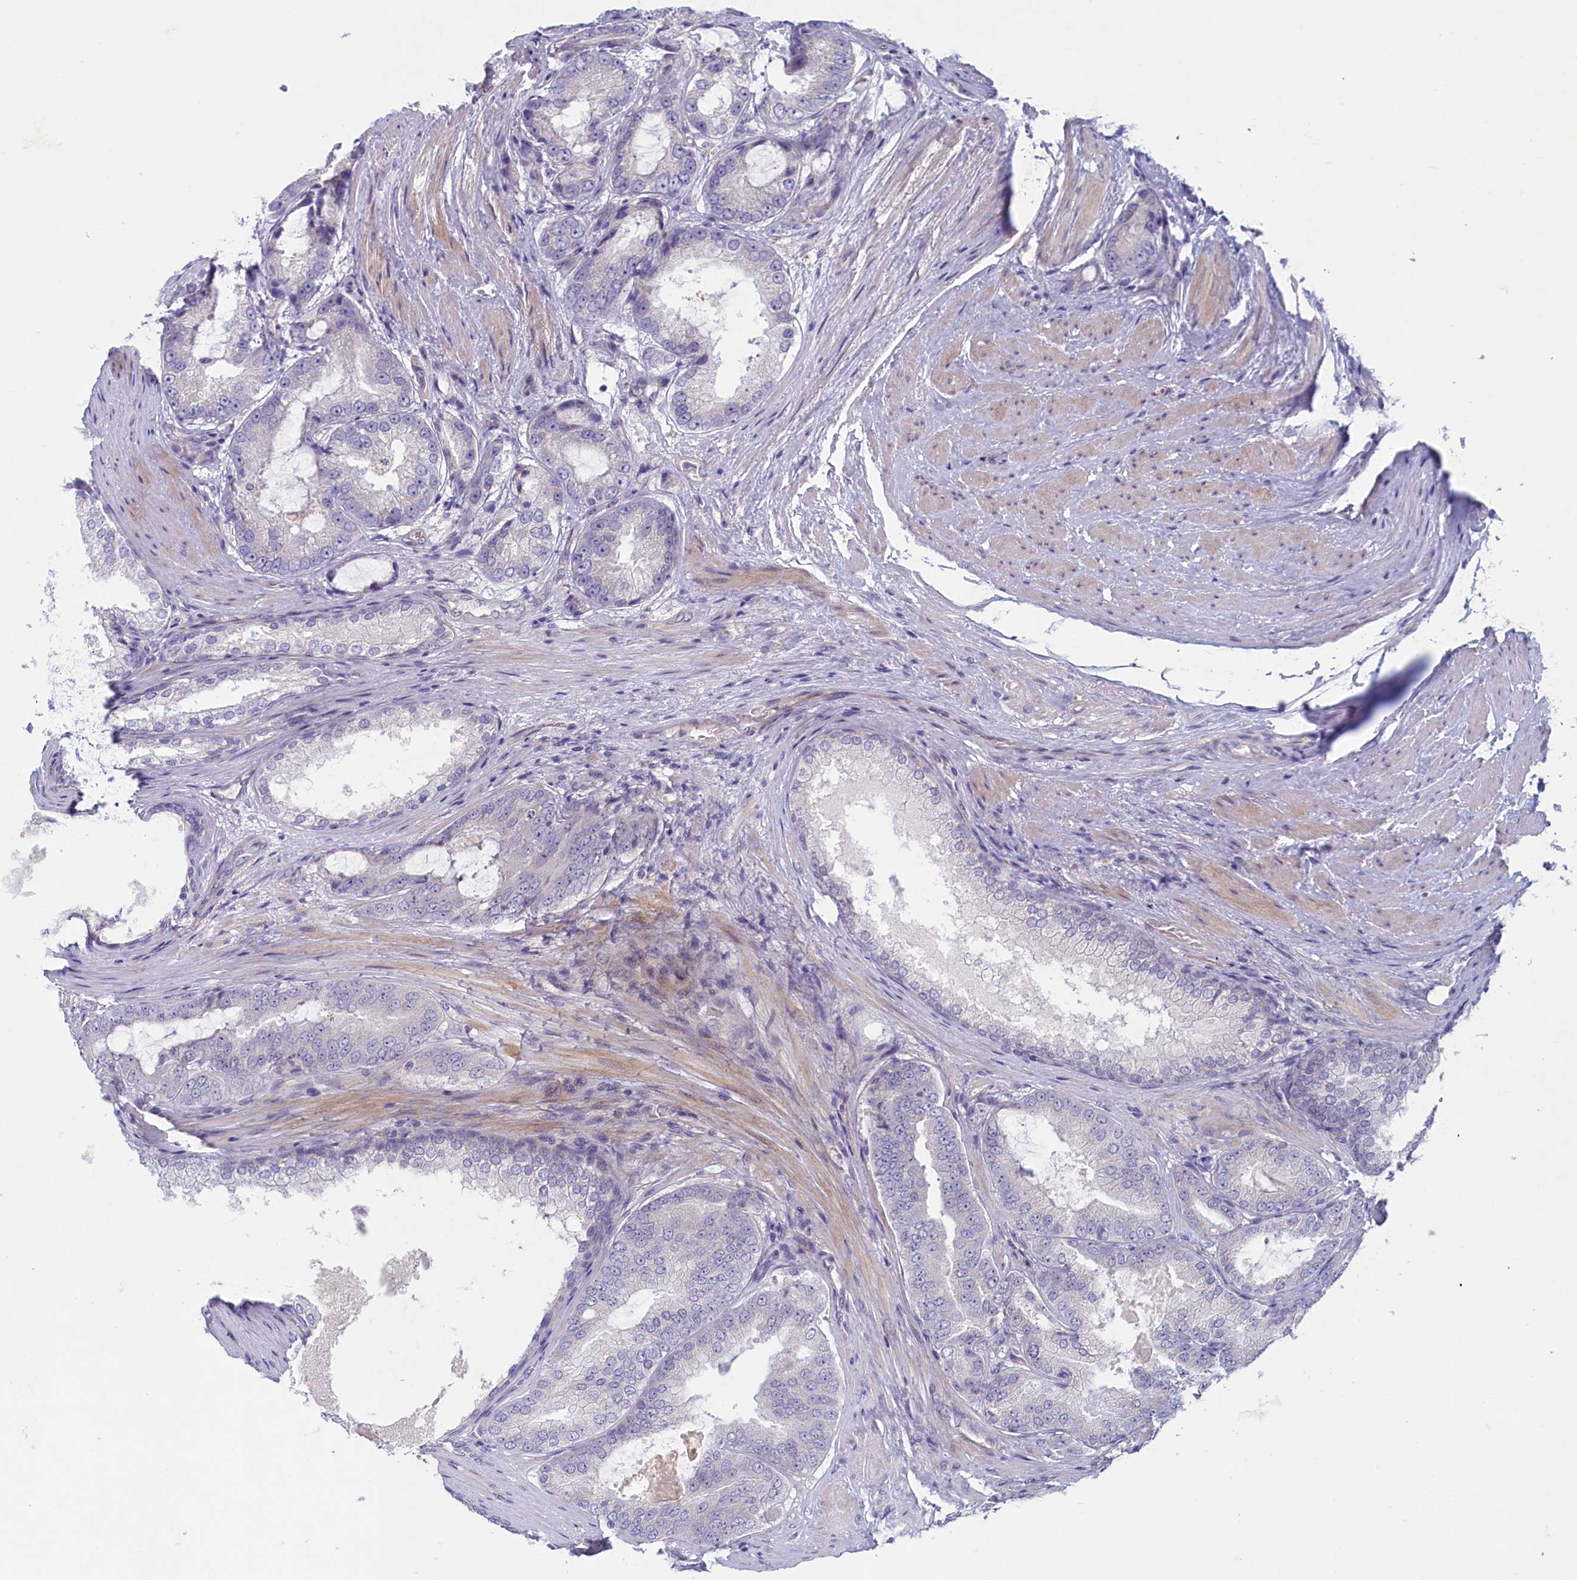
{"staining": {"intensity": "negative", "quantity": "none", "location": "none"}, "tissue": "prostate cancer", "cell_type": "Tumor cells", "image_type": "cancer", "snomed": [{"axis": "morphology", "description": "Adenocarcinoma, High grade"}, {"axis": "topography", "description": "Prostate"}], "caption": "Immunohistochemical staining of human prostate adenocarcinoma (high-grade) demonstrates no significant staining in tumor cells.", "gene": "PLEKHG6", "patient": {"sex": "male", "age": 60}}